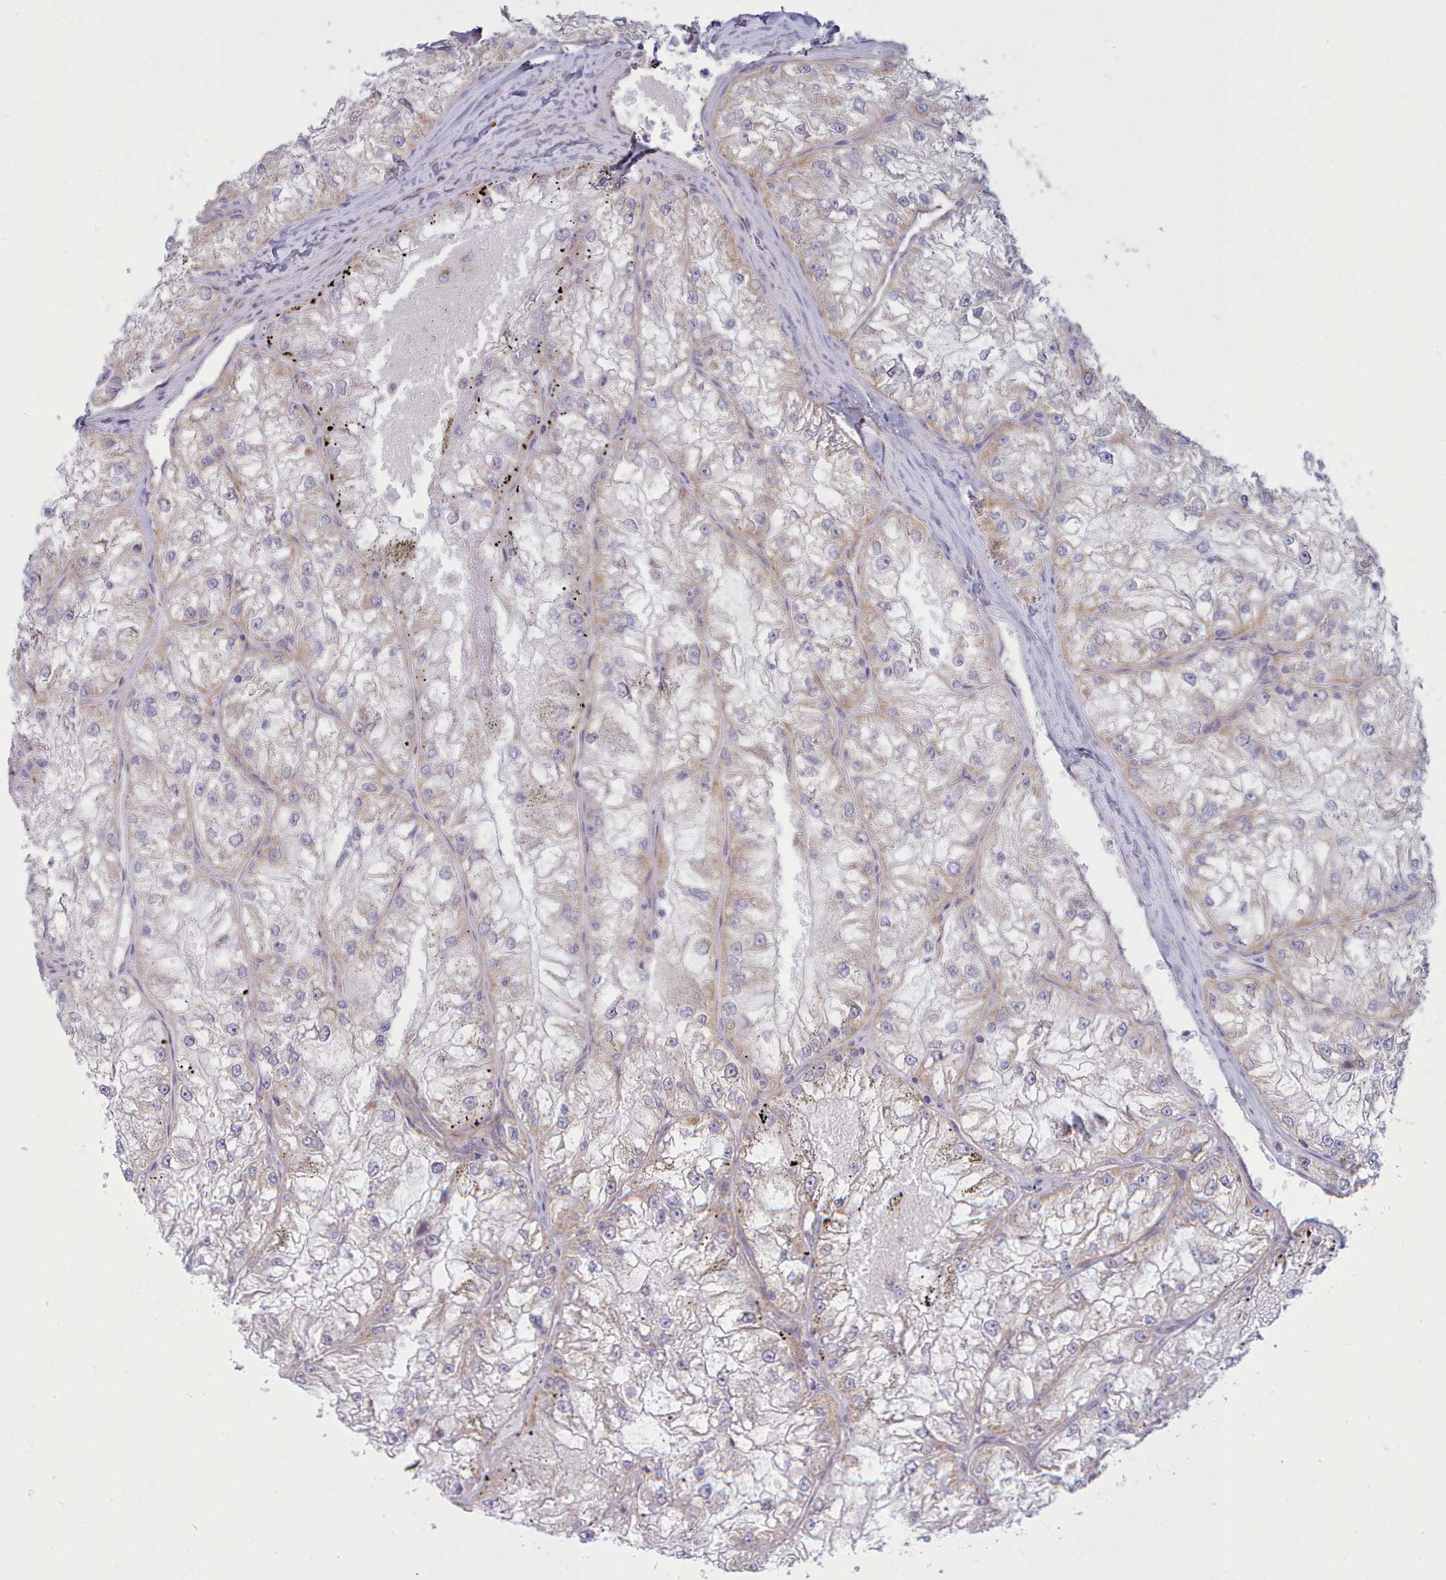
{"staining": {"intensity": "weak", "quantity": "25%-75%", "location": "cytoplasmic/membranous"}, "tissue": "renal cancer", "cell_type": "Tumor cells", "image_type": "cancer", "snomed": [{"axis": "morphology", "description": "Adenocarcinoma, NOS"}, {"axis": "topography", "description": "Kidney"}], "caption": "Renal cancer tissue shows weak cytoplasmic/membranous positivity in about 25%-75% of tumor cells, visualized by immunohistochemistry.", "gene": "MRPL21", "patient": {"sex": "female", "age": 72}}